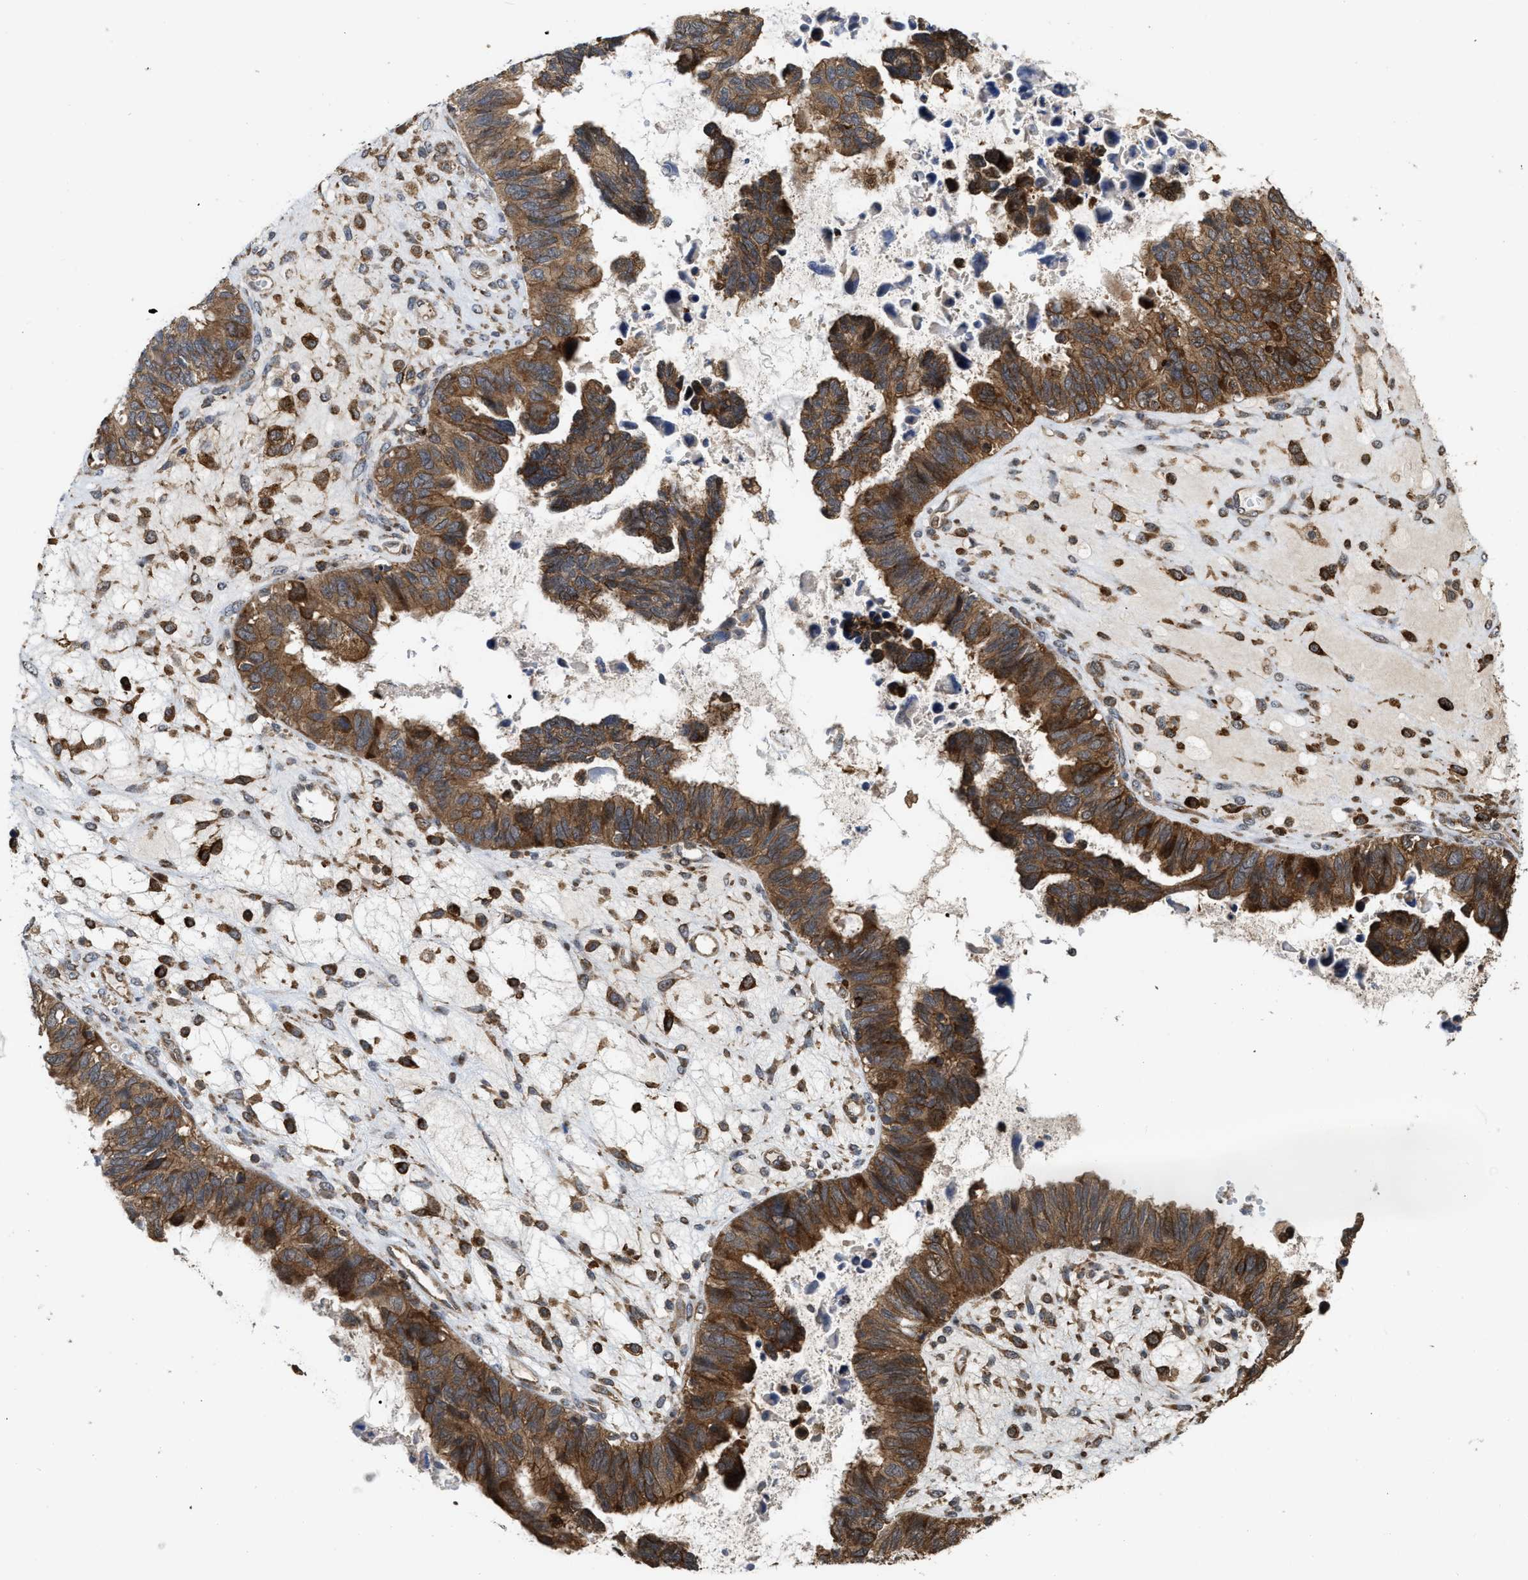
{"staining": {"intensity": "strong", "quantity": ">75%", "location": "cytoplasmic/membranous"}, "tissue": "ovarian cancer", "cell_type": "Tumor cells", "image_type": "cancer", "snomed": [{"axis": "morphology", "description": "Cystadenocarcinoma, serous, NOS"}, {"axis": "topography", "description": "Ovary"}], "caption": "Protein expression analysis of human ovarian cancer reveals strong cytoplasmic/membranous positivity in about >75% of tumor cells.", "gene": "IQCE", "patient": {"sex": "female", "age": 79}}